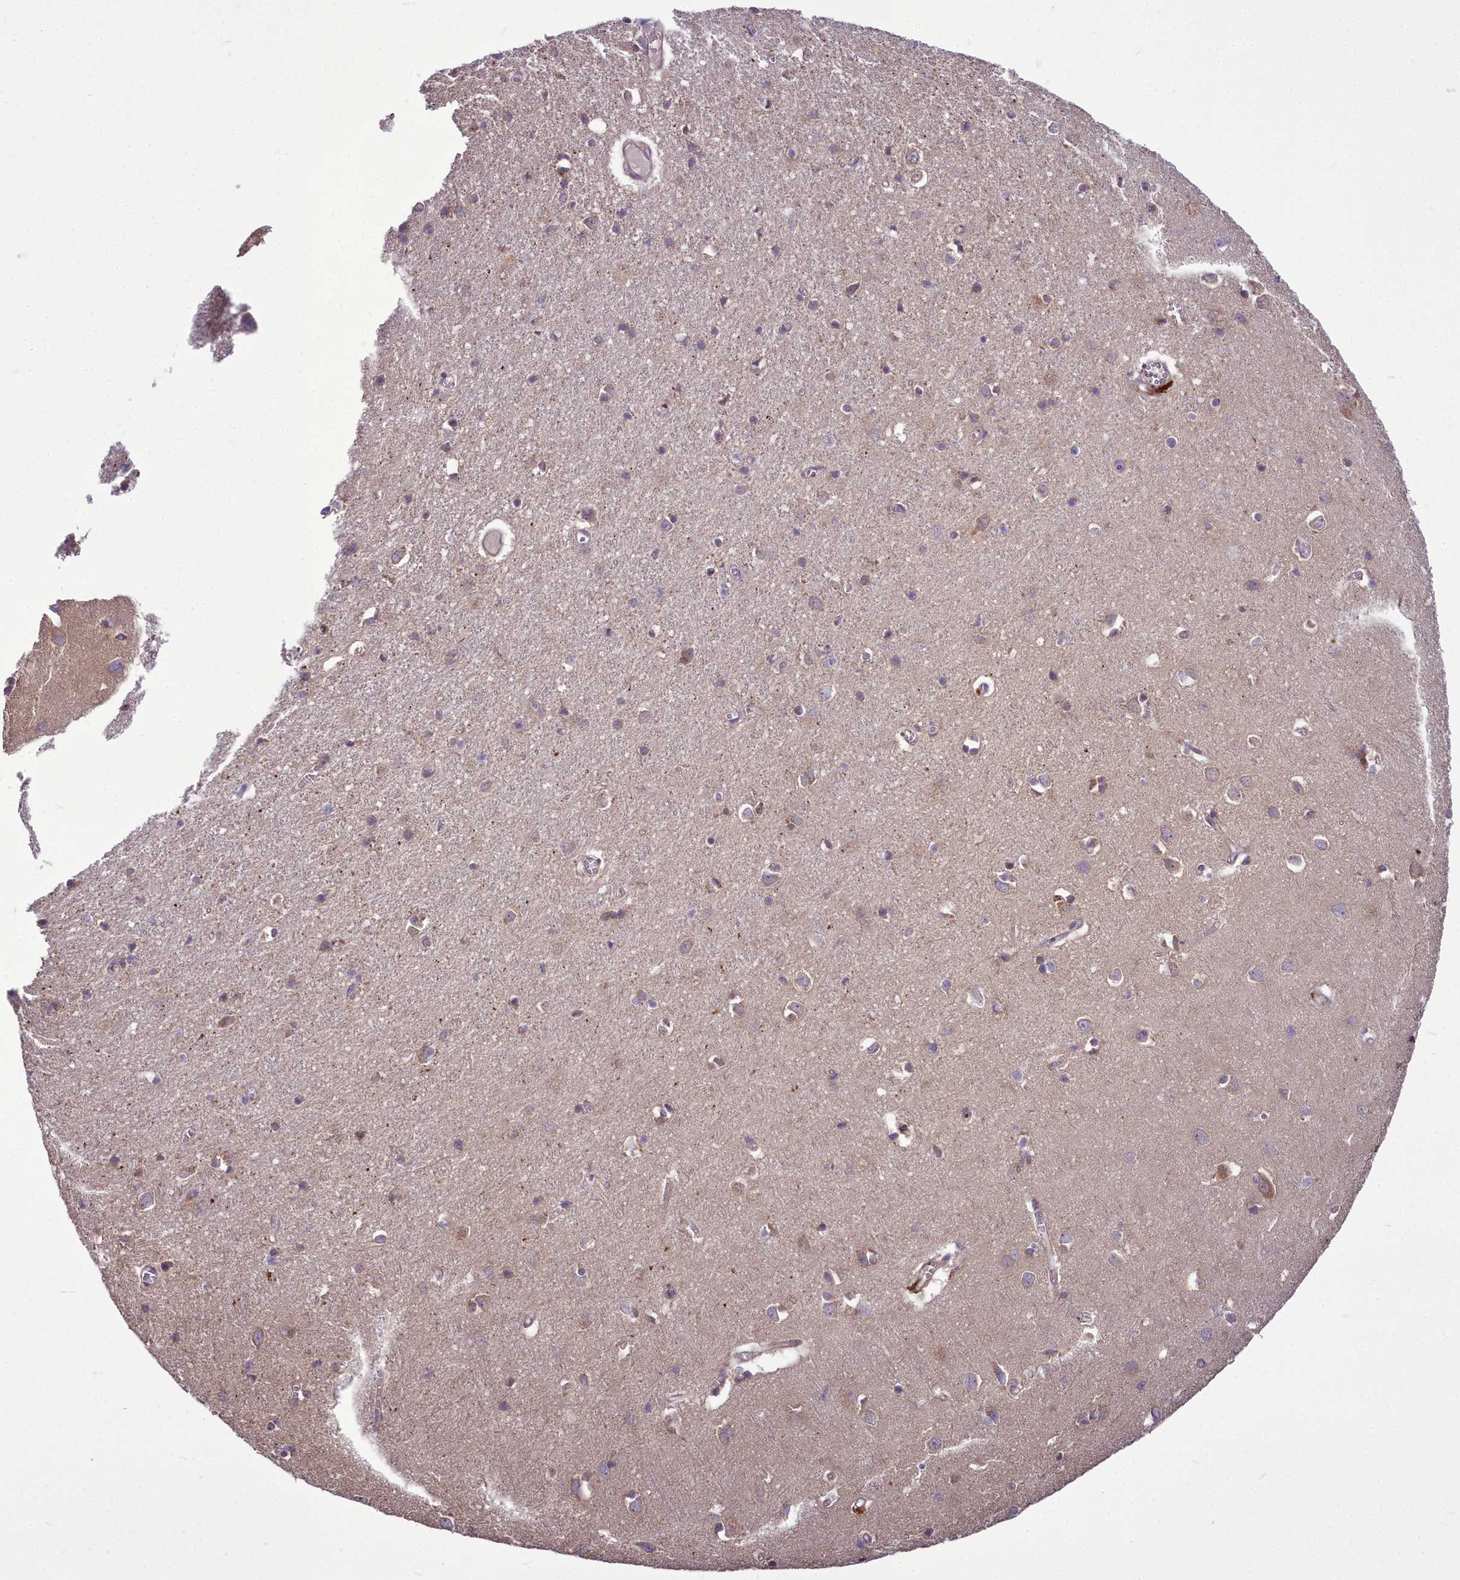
{"staining": {"intensity": "weak", "quantity": "25%-75%", "location": "cytoplasmic/membranous"}, "tissue": "cerebral cortex", "cell_type": "Endothelial cells", "image_type": "normal", "snomed": [{"axis": "morphology", "description": "Normal tissue, NOS"}, {"axis": "topography", "description": "Cerebral cortex"}], "caption": "This photomicrograph displays immunohistochemistry (IHC) staining of normal human cerebral cortex, with low weak cytoplasmic/membranous positivity in approximately 25%-75% of endothelial cells.", "gene": "AP1M1", "patient": {"sex": "female", "age": 64}}